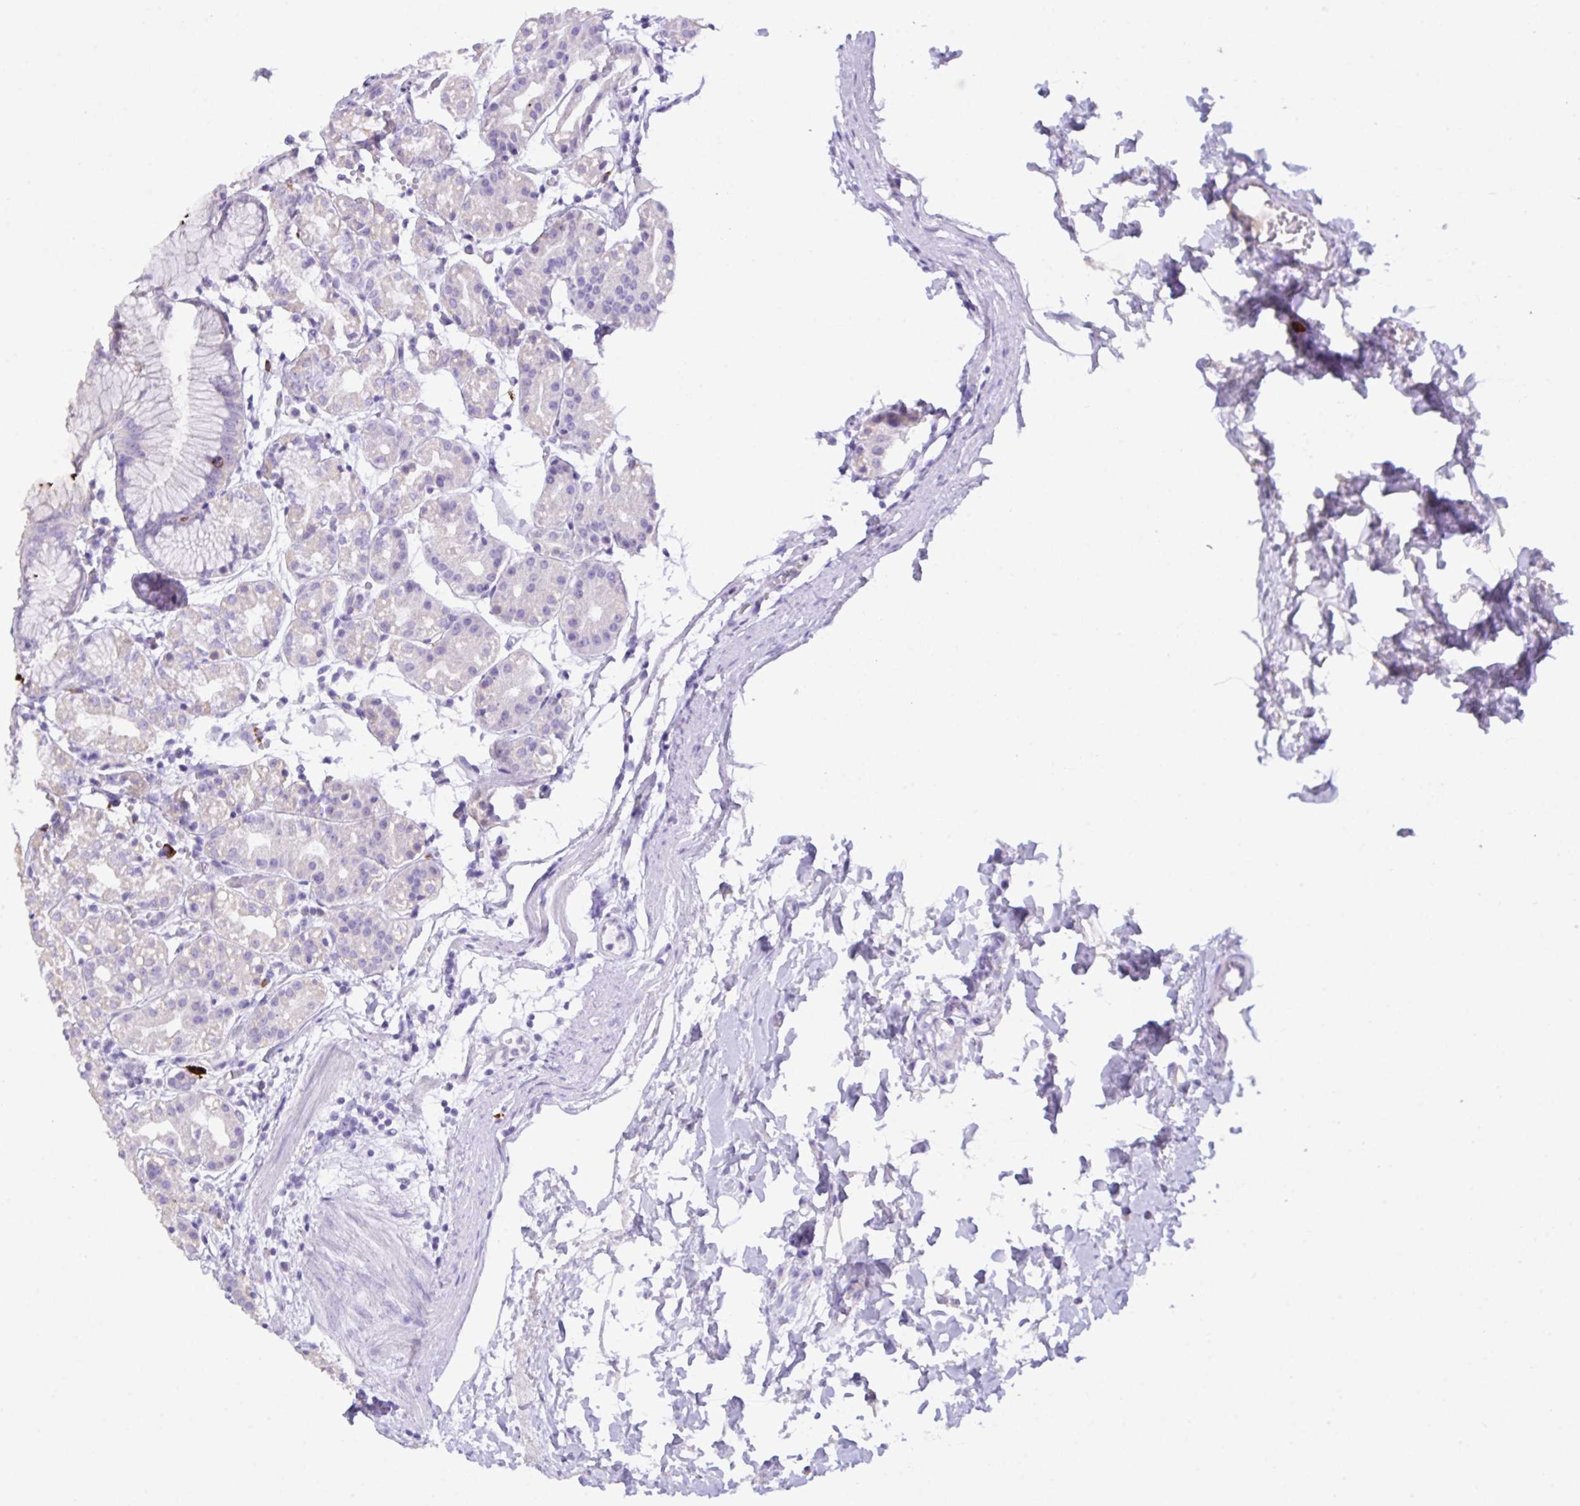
{"staining": {"intensity": "weak", "quantity": "25%-75%", "location": "cytoplasmic/membranous"}, "tissue": "stomach", "cell_type": "Glandular cells", "image_type": "normal", "snomed": [{"axis": "morphology", "description": "Normal tissue, NOS"}, {"axis": "topography", "description": "Stomach"}], "caption": "Immunohistochemistry micrograph of unremarkable human stomach stained for a protein (brown), which shows low levels of weak cytoplasmic/membranous staining in approximately 25%-75% of glandular cells.", "gene": "CST11", "patient": {"sex": "female", "age": 57}}